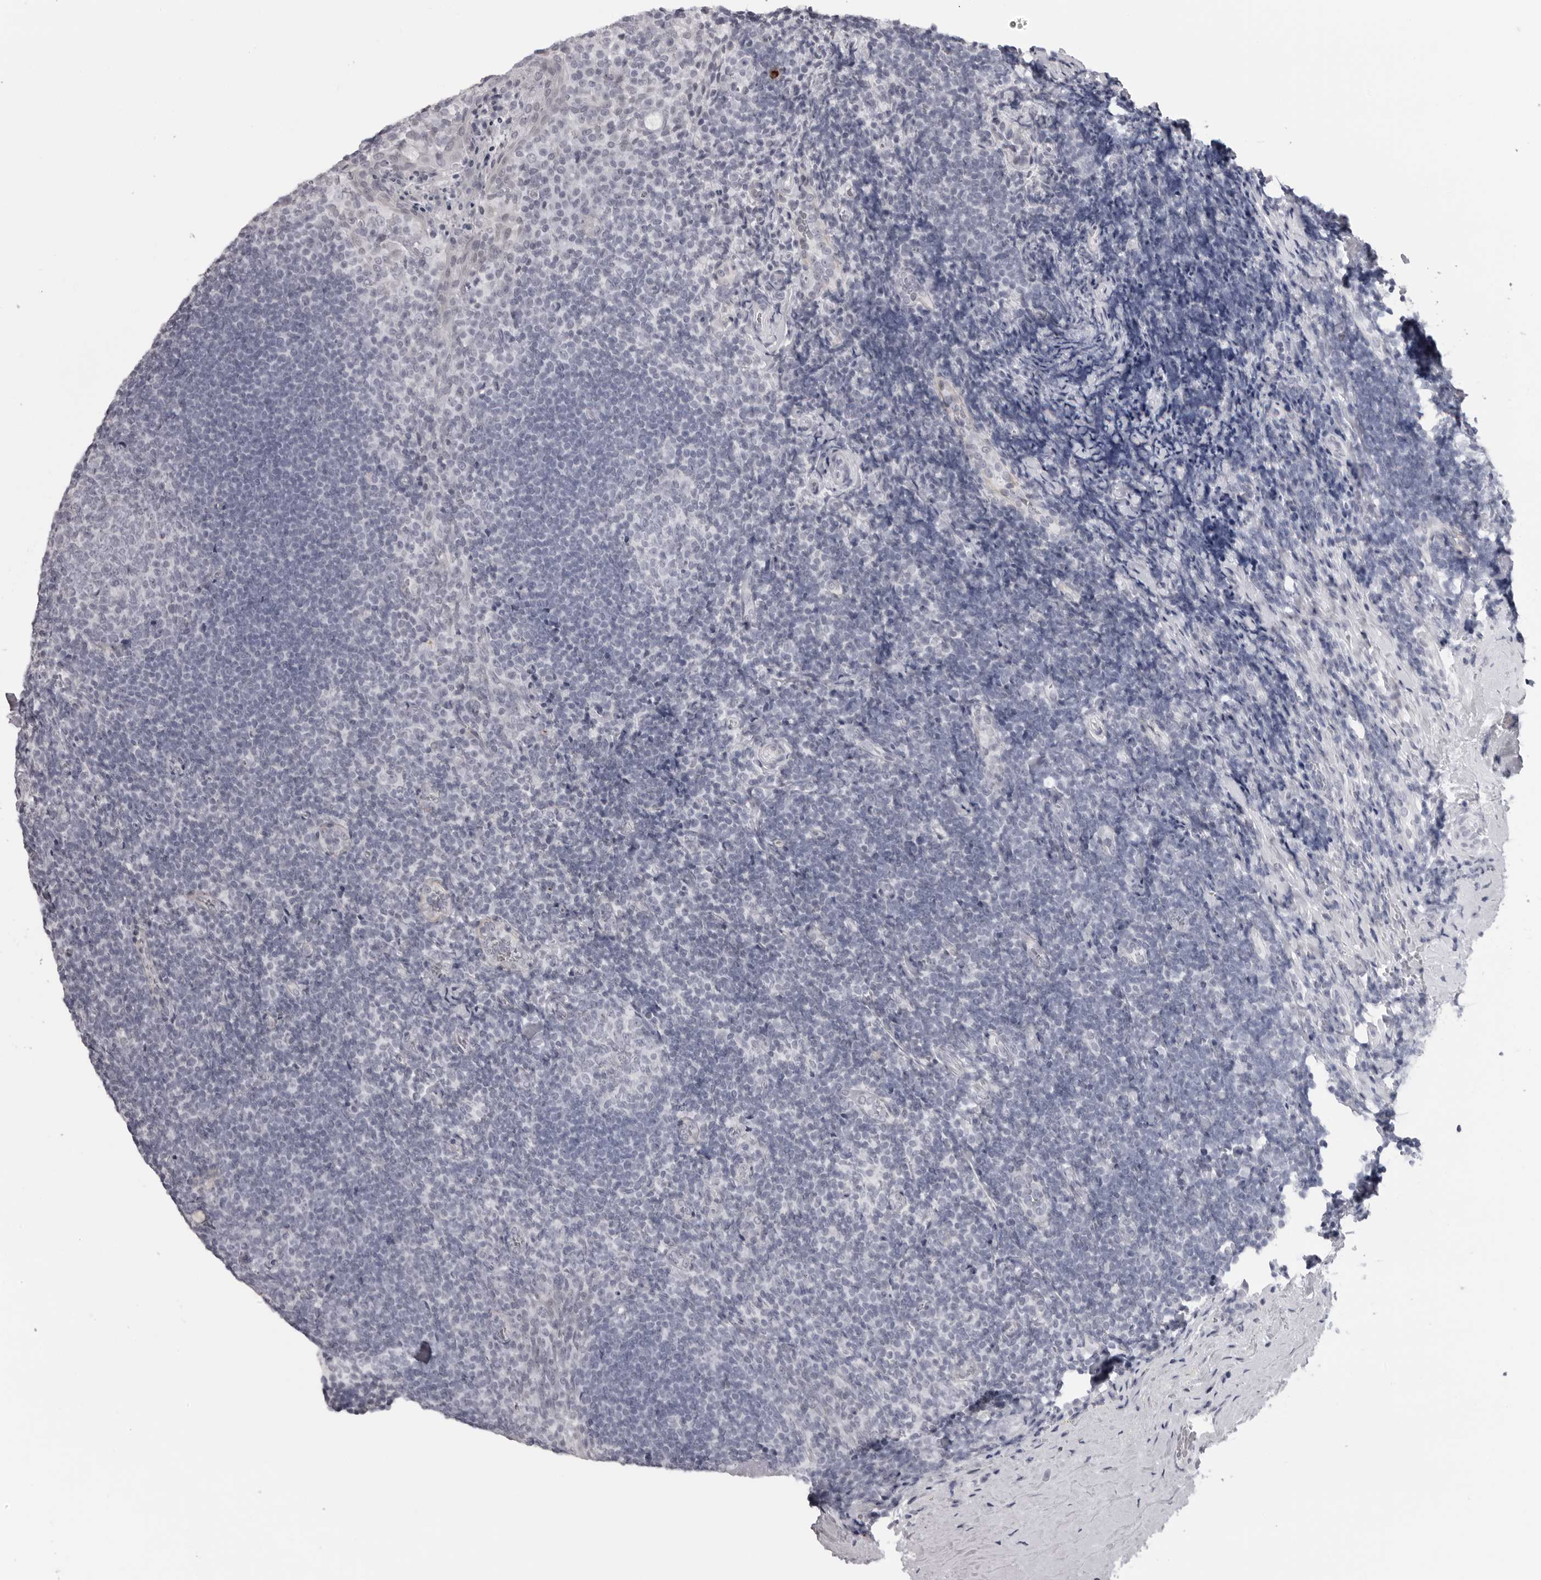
{"staining": {"intensity": "negative", "quantity": "none", "location": "none"}, "tissue": "tonsil", "cell_type": "Germinal center cells", "image_type": "normal", "snomed": [{"axis": "morphology", "description": "Normal tissue, NOS"}, {"axis": "topography", "description": "Tonsil"}], "caption": "An image of human tonsil is negative for staining in germinal center cells.", "gene": "DNALI1", "patient": {"sex": "male", "age": 27}}